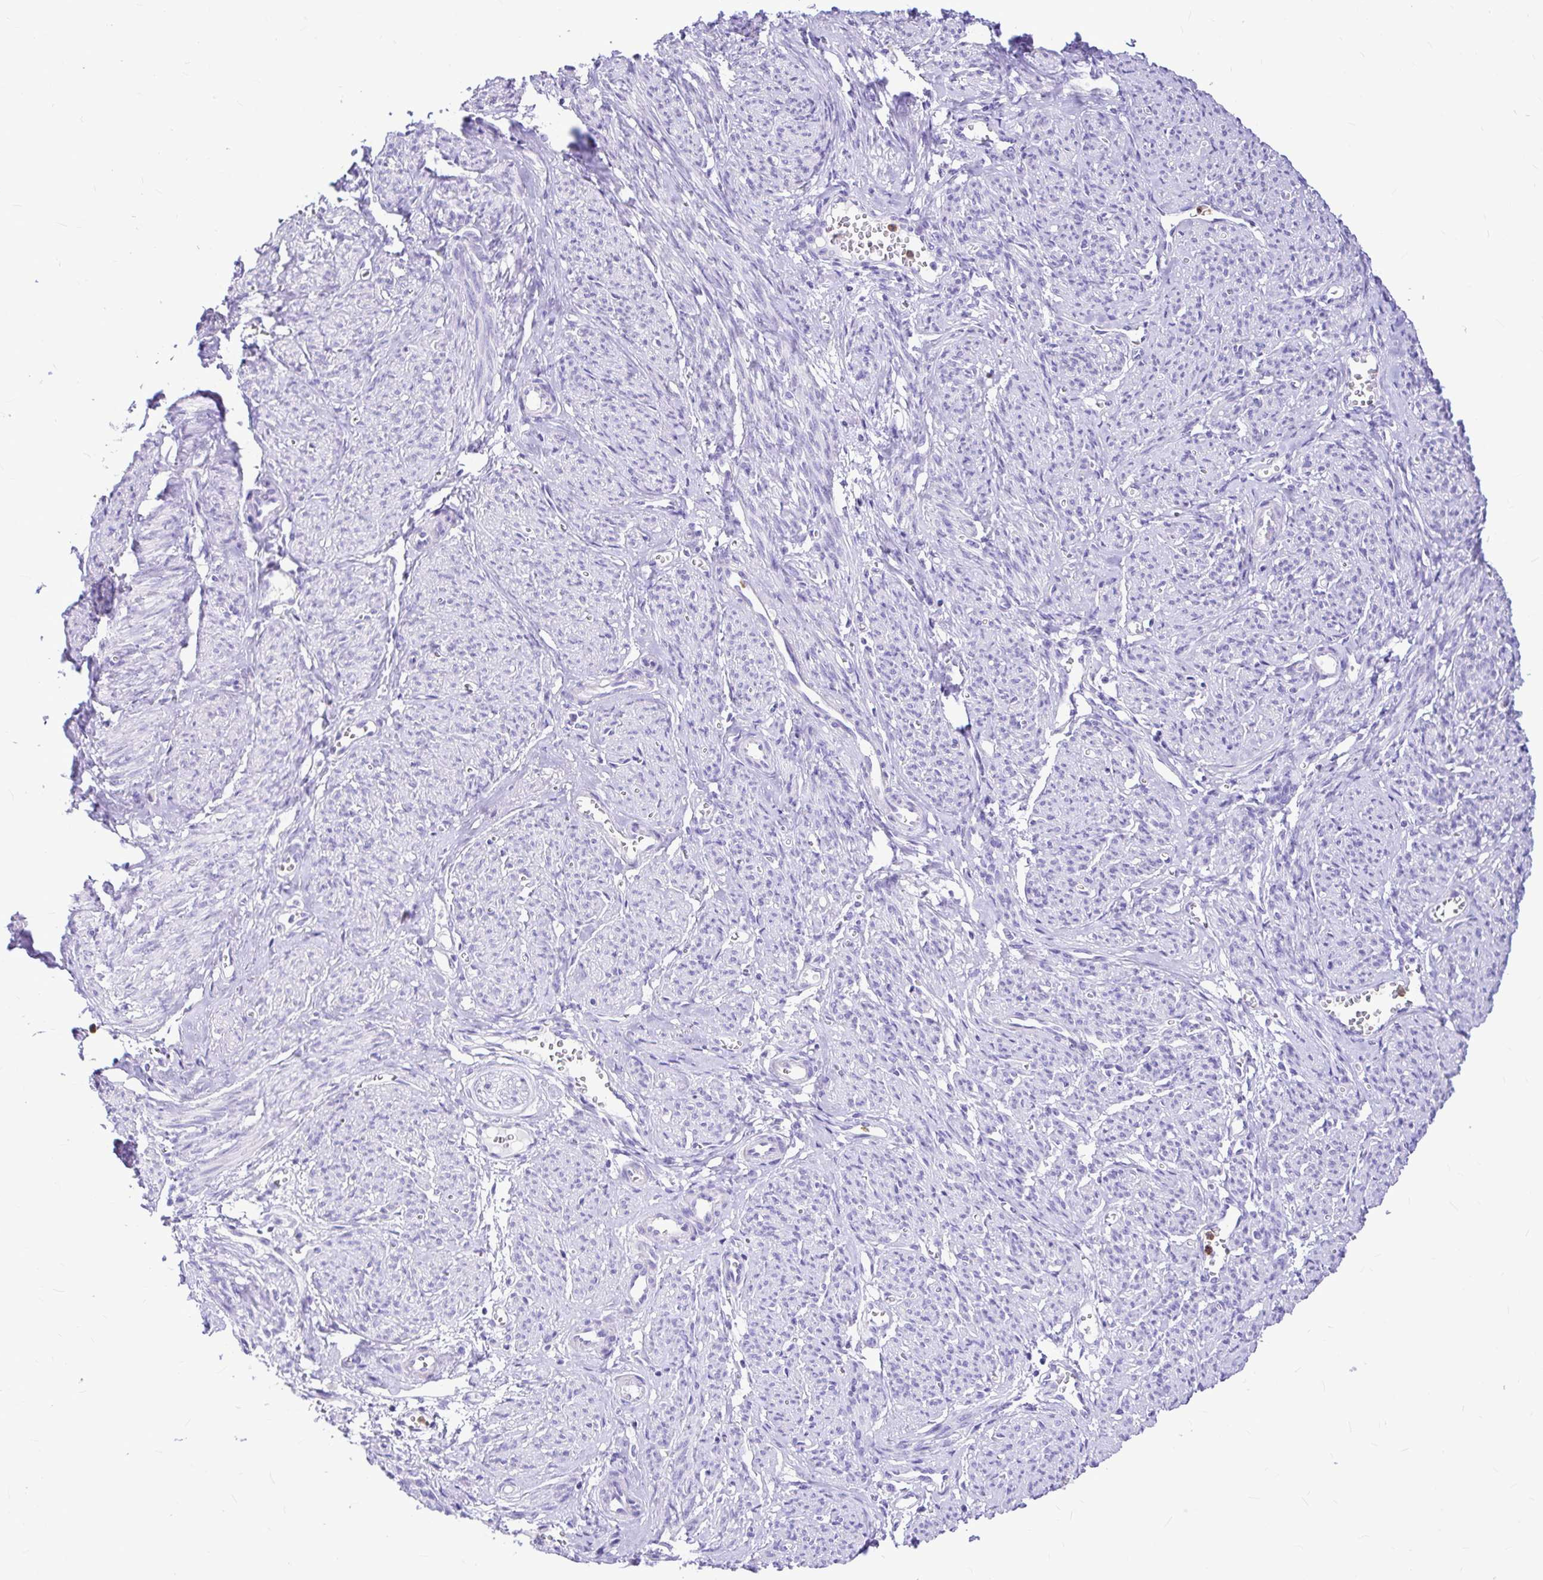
{"staining": {"intensity": "negative", "quantity": "none", "location": "none"}, "tissue": "smooth muscle", "cell_type": "Smooth muscle cells", "image_type": "normal", "snomed": [{"axis": "morphology", "description": "Normal tissue, NOS"}, {"axis": "topography", "description": "Smooth muscle"}], "caption": "Photomicrograph shows no protein staining in smooth muscle cells of unremarkable smooth muscle.", "gene": "CLEC1B", "patient": {"sex": "female", "age": 65}}